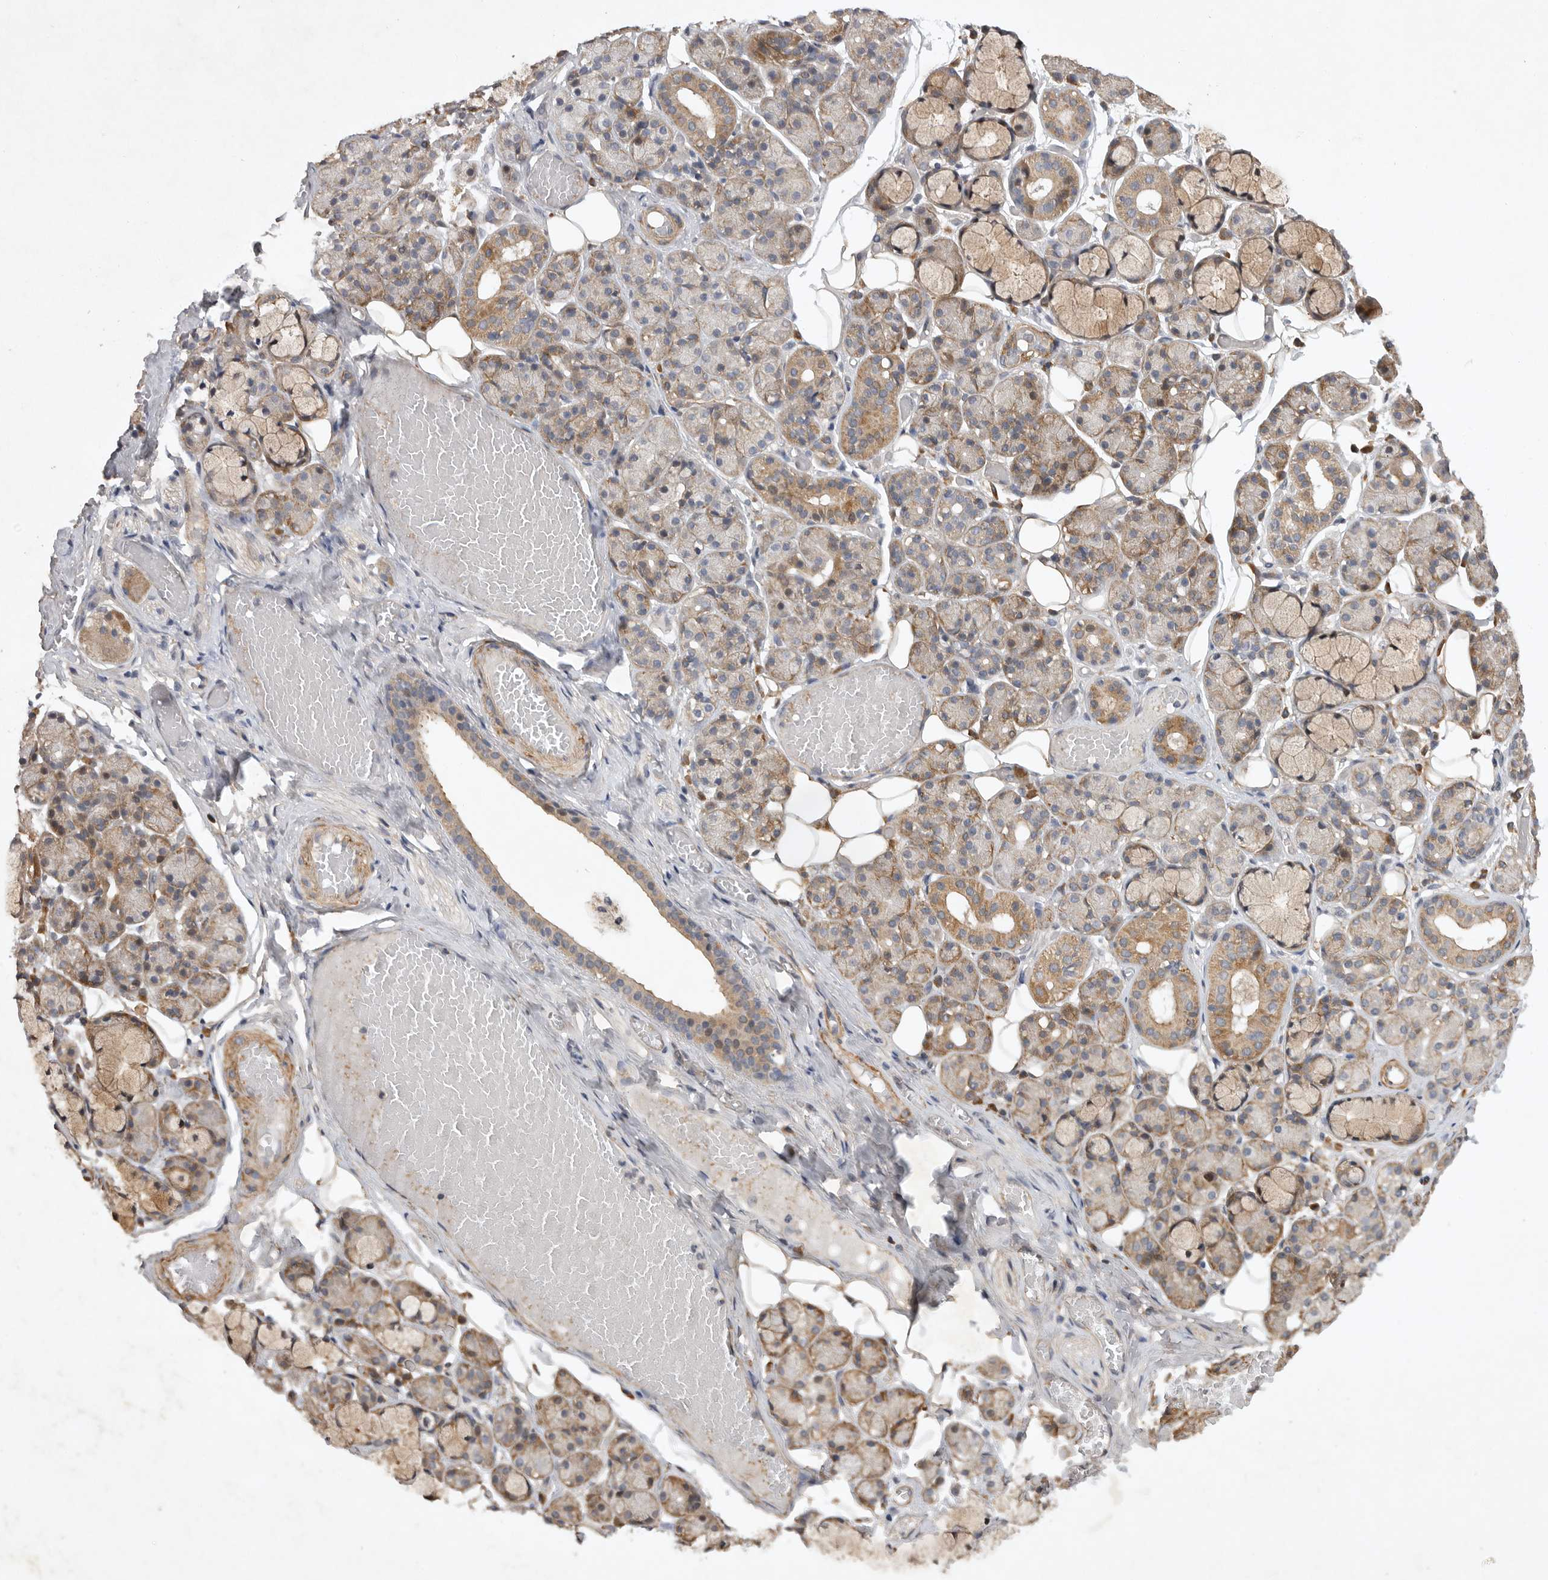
{"staining": {"intensity": "moderate", "quantity": "25%-75%", "location": "cytoplasmic/membranous"}, "tissue": "salivary gland", "cell_type": "Glandular cells", "image_type": "normal", "snomed": [{"axis": "morphology", "description": "Normal tissue, NOS"}, {"axis": "topography", "description": "Salivary gland"}], "caption": "Immunohistochemical staining of normal human salivary gland exhibits moderate cytoplasmic/membranous protein staining in approximately 25%-75% of glandular cells.", "gene": "EDEM3", "patient": {"sex": "male", "age": 63}}